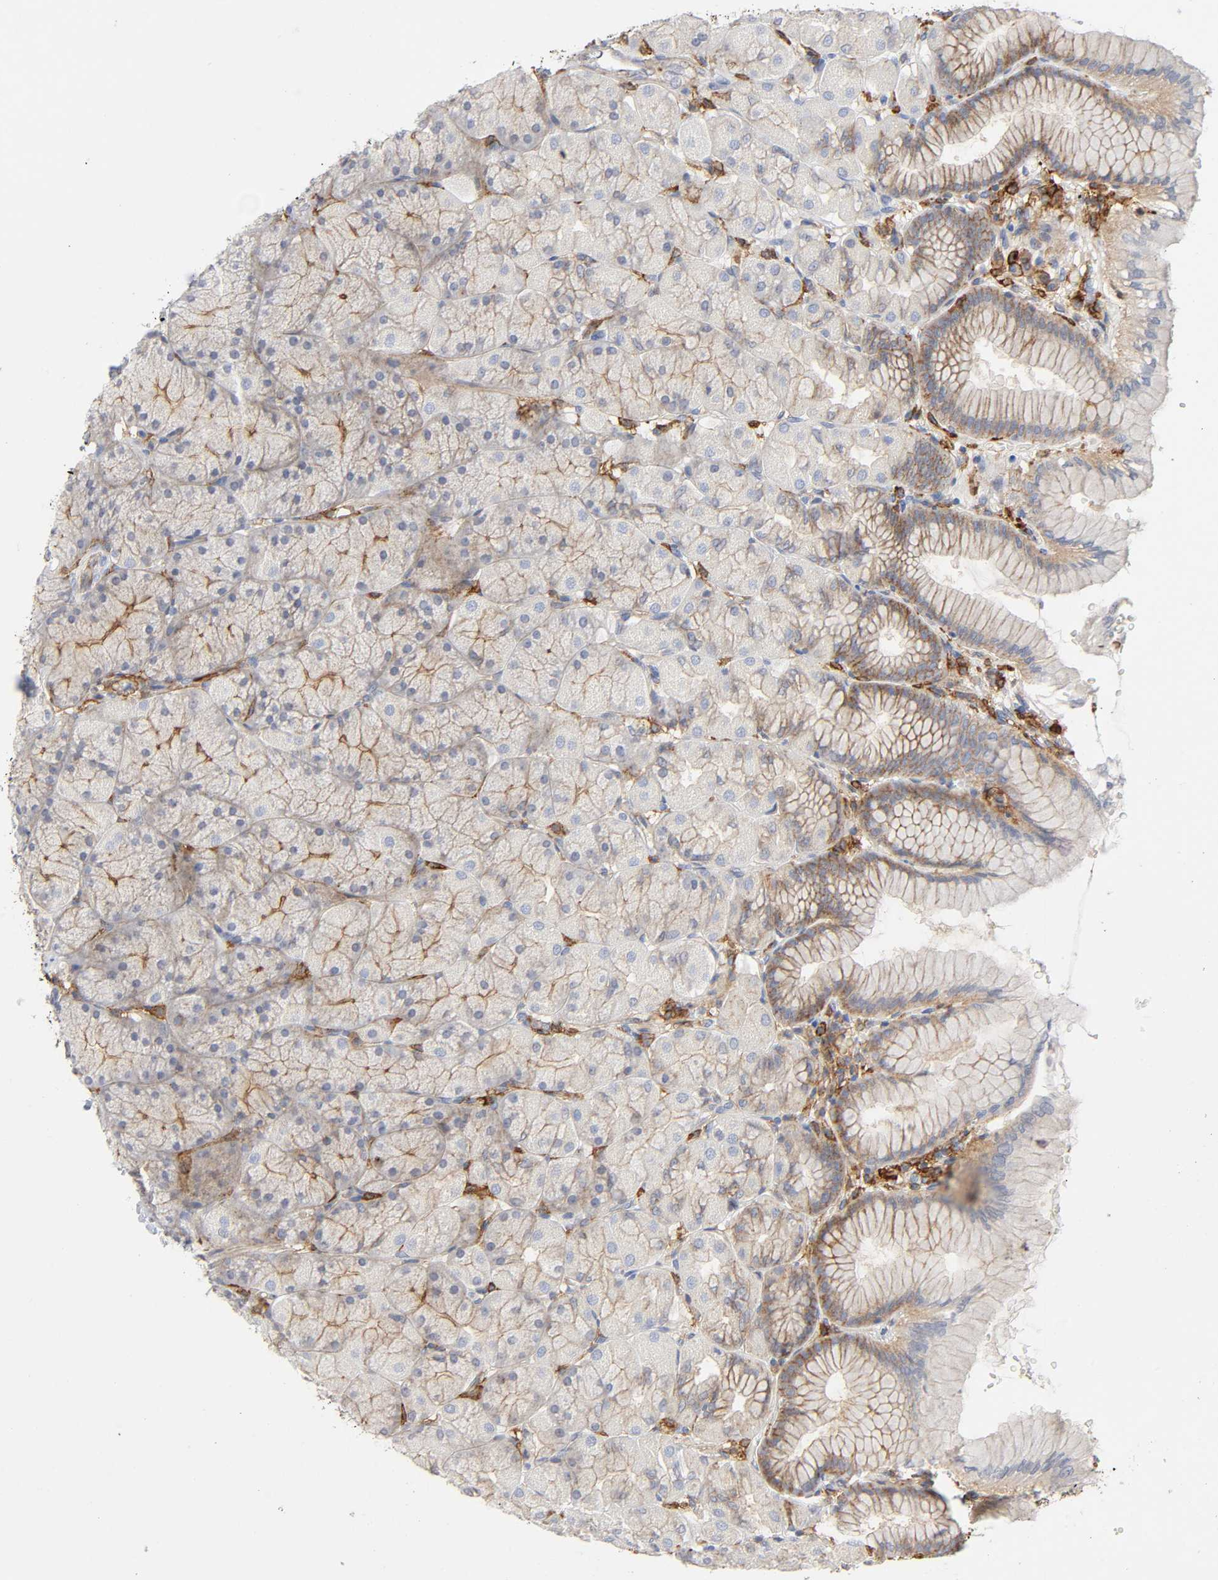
{"staining": {"intensity": "moderate", "quantity": "<25%", "location": "cytoplasmic/membranous"}, "tissue": "stomach", "cell_type": "Glandular cells", "image_type": "normal", "snomed": [{"axis": "morphology", "description": "Normal tissue, NOS"}, {"axis": "topography", "description": "Stomach, upper"}], "caption": "Stomach was stained to show a protein in brown. There is low levels of moderate cytoplasmic/membranous positivity in approximately <25% of glandular cells. The staining was performed using DAB (3,3'-diaminobenzidine) to visualize the protein expression in brown, while the nuclei were stained in blue with hematoxylin (Magnification: 20x).", "gene": "LYN", "patient": {"sex": "female", "age": 56}}